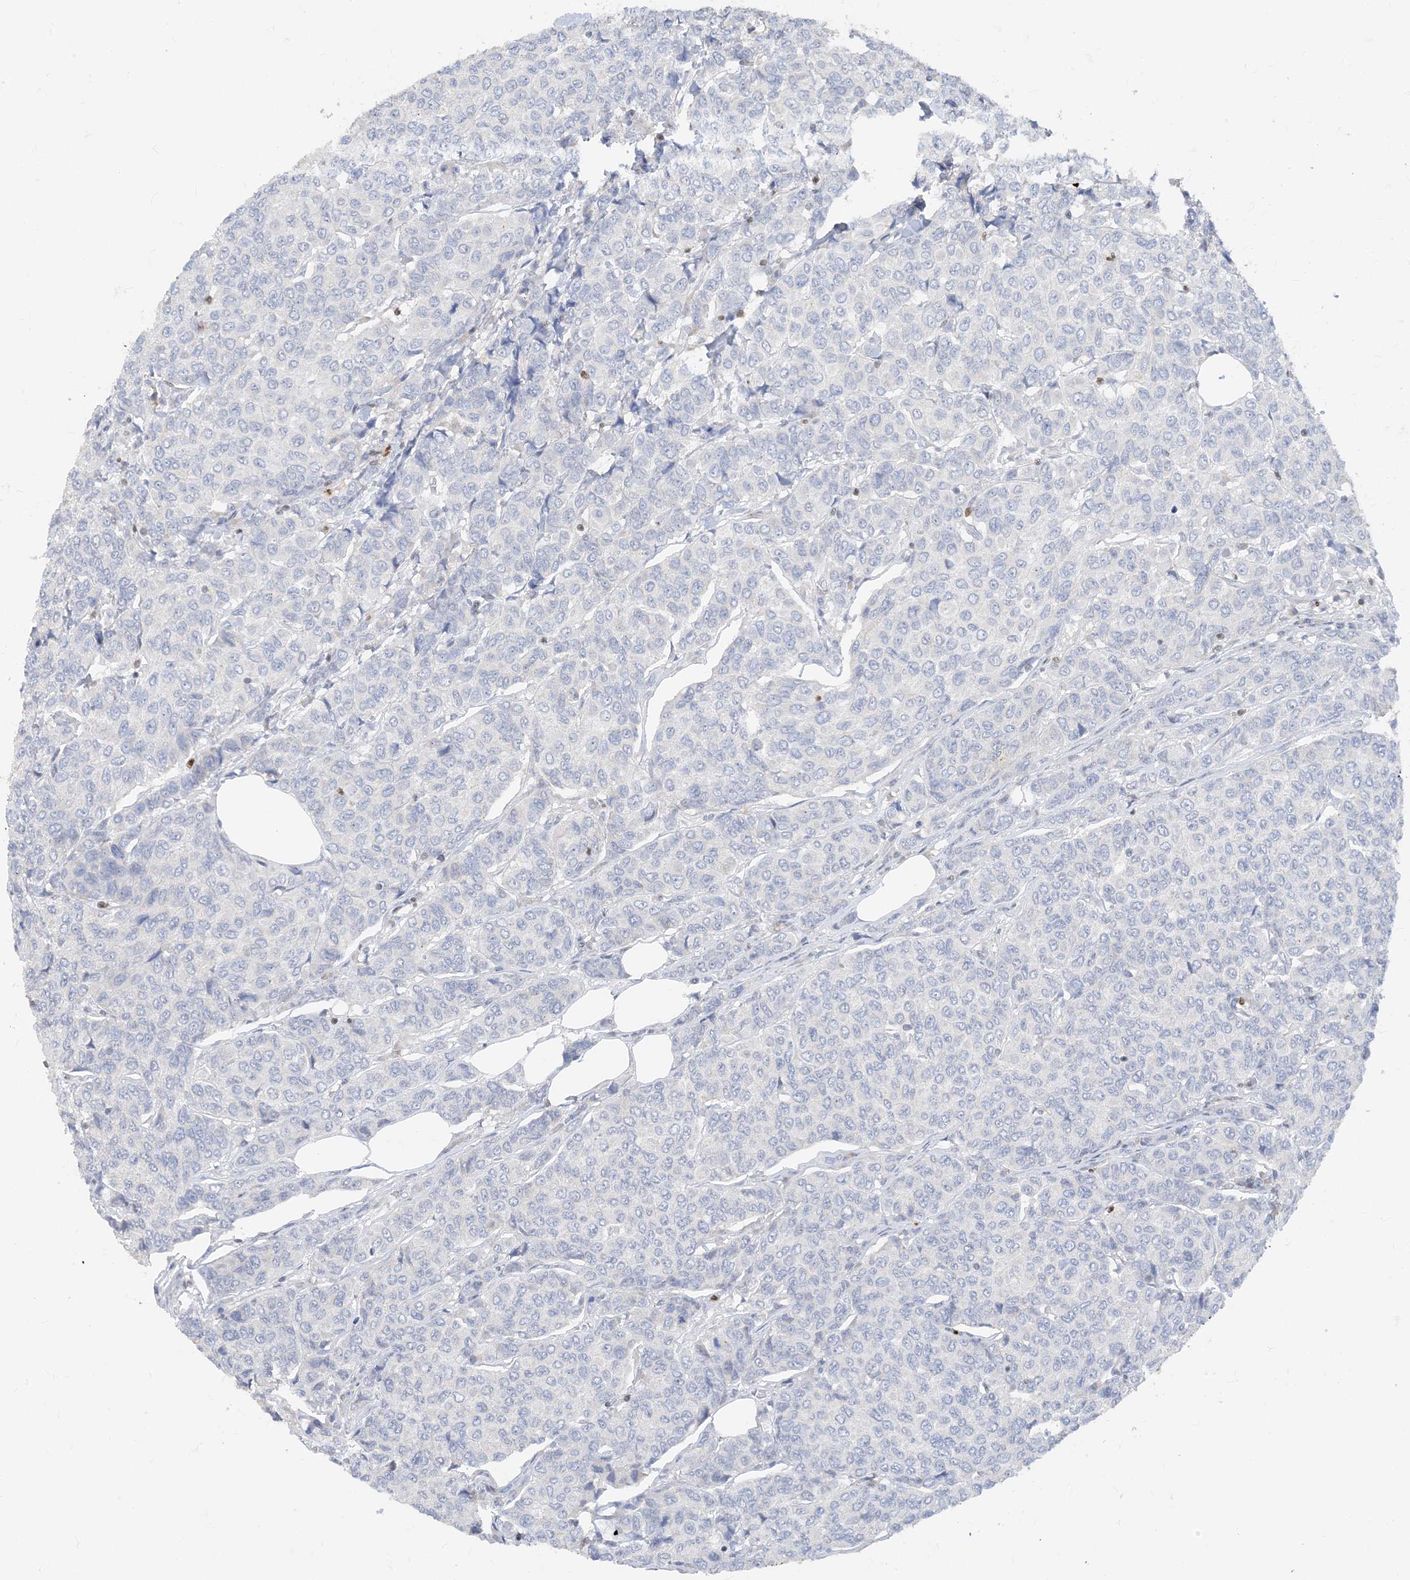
{"staining": {"intensity": "negative", "quantity": "none", "location": "none"}, "tissue": "breast cancer", "cell_type": "Tumor cells", "image_type": "cancer", "snomed": [{"axis": "morphology", "description": "Duct carcinoma"}, {"axis": "topography", "description": "Breast"}], "caption": "High magnification brightfield microscopy of breast cancer (invasive ductal carcinoma) stained with DAB (3,3'-diaminobenzidine) (brown) and counterstained with hematoxylin (blue): tumor cells show no significant expression. (Immunohistochemistry (ihc), brightfield microscopy, high magnification).", "gene": "TBX21", "patient": {"sex": "female", "age": 55}}